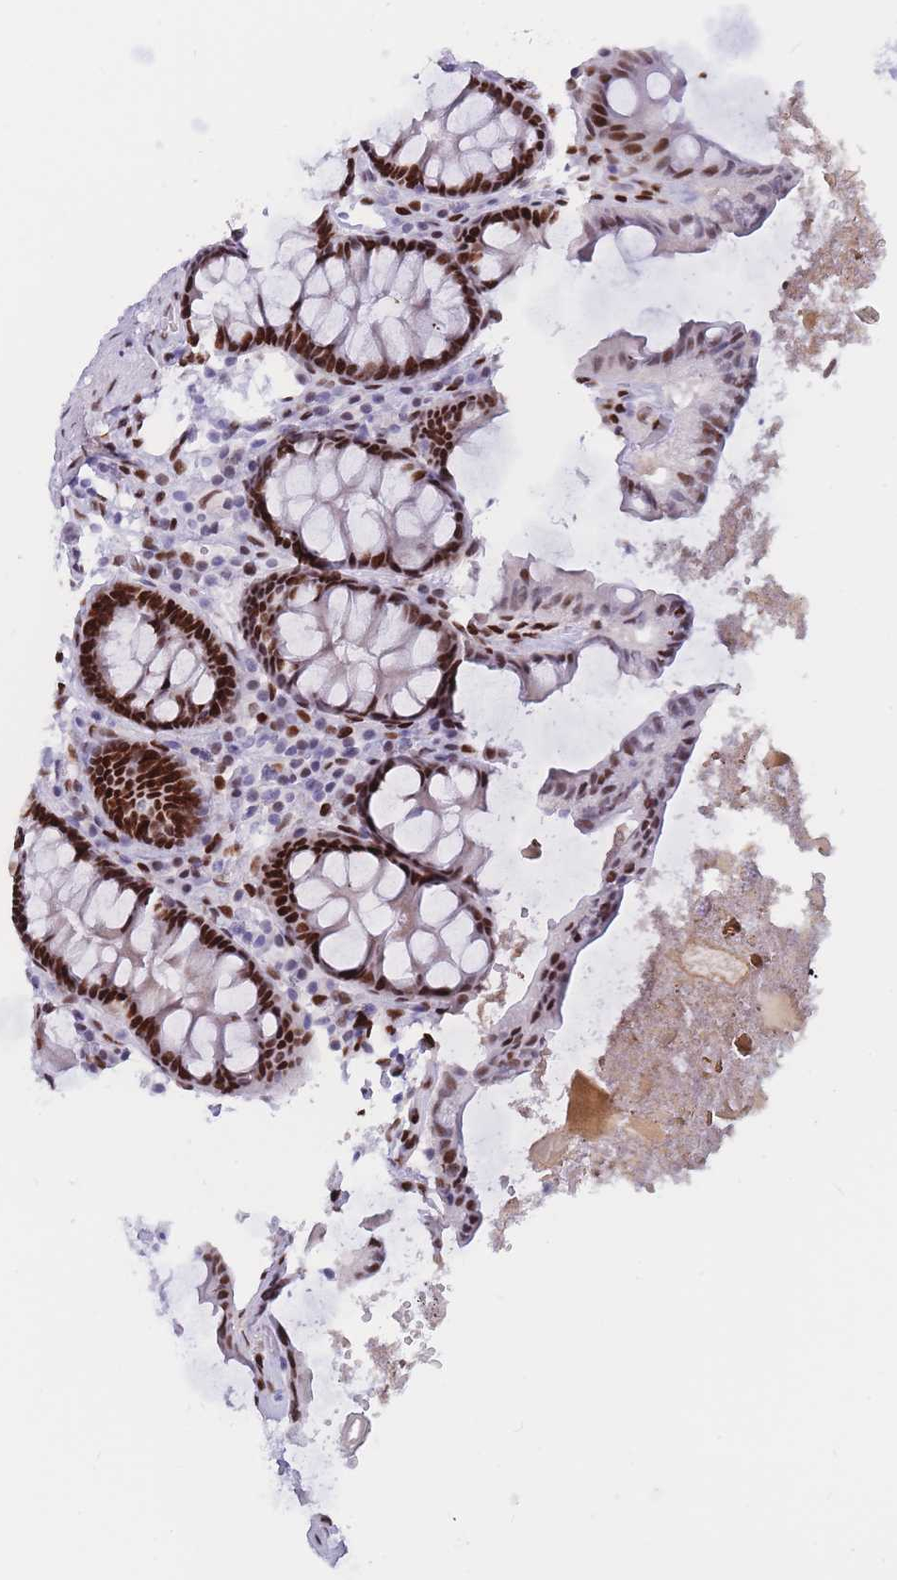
{"staining": {"intensity": "strong", "quantity": ">75%", "location": "nuclear"}, "tissue": "colon", "cell_type": "Endothelial cells", "image_type": "normal", "snomed": [{"axis": "morphology", "description": "Normal tissue, NOS"}, {"axis": "topography", "description": "Colon"}], "caption": "A photomicrograph of colon stained for a protein reveals strong nuclear brown staining in endothelial cells. (DAB (3,3'-diaminobenzidine) = brown stain, brightfield microscopy at high magnification).", "gene": "NASP", "patient": {"sex": "male", "age": 84}}